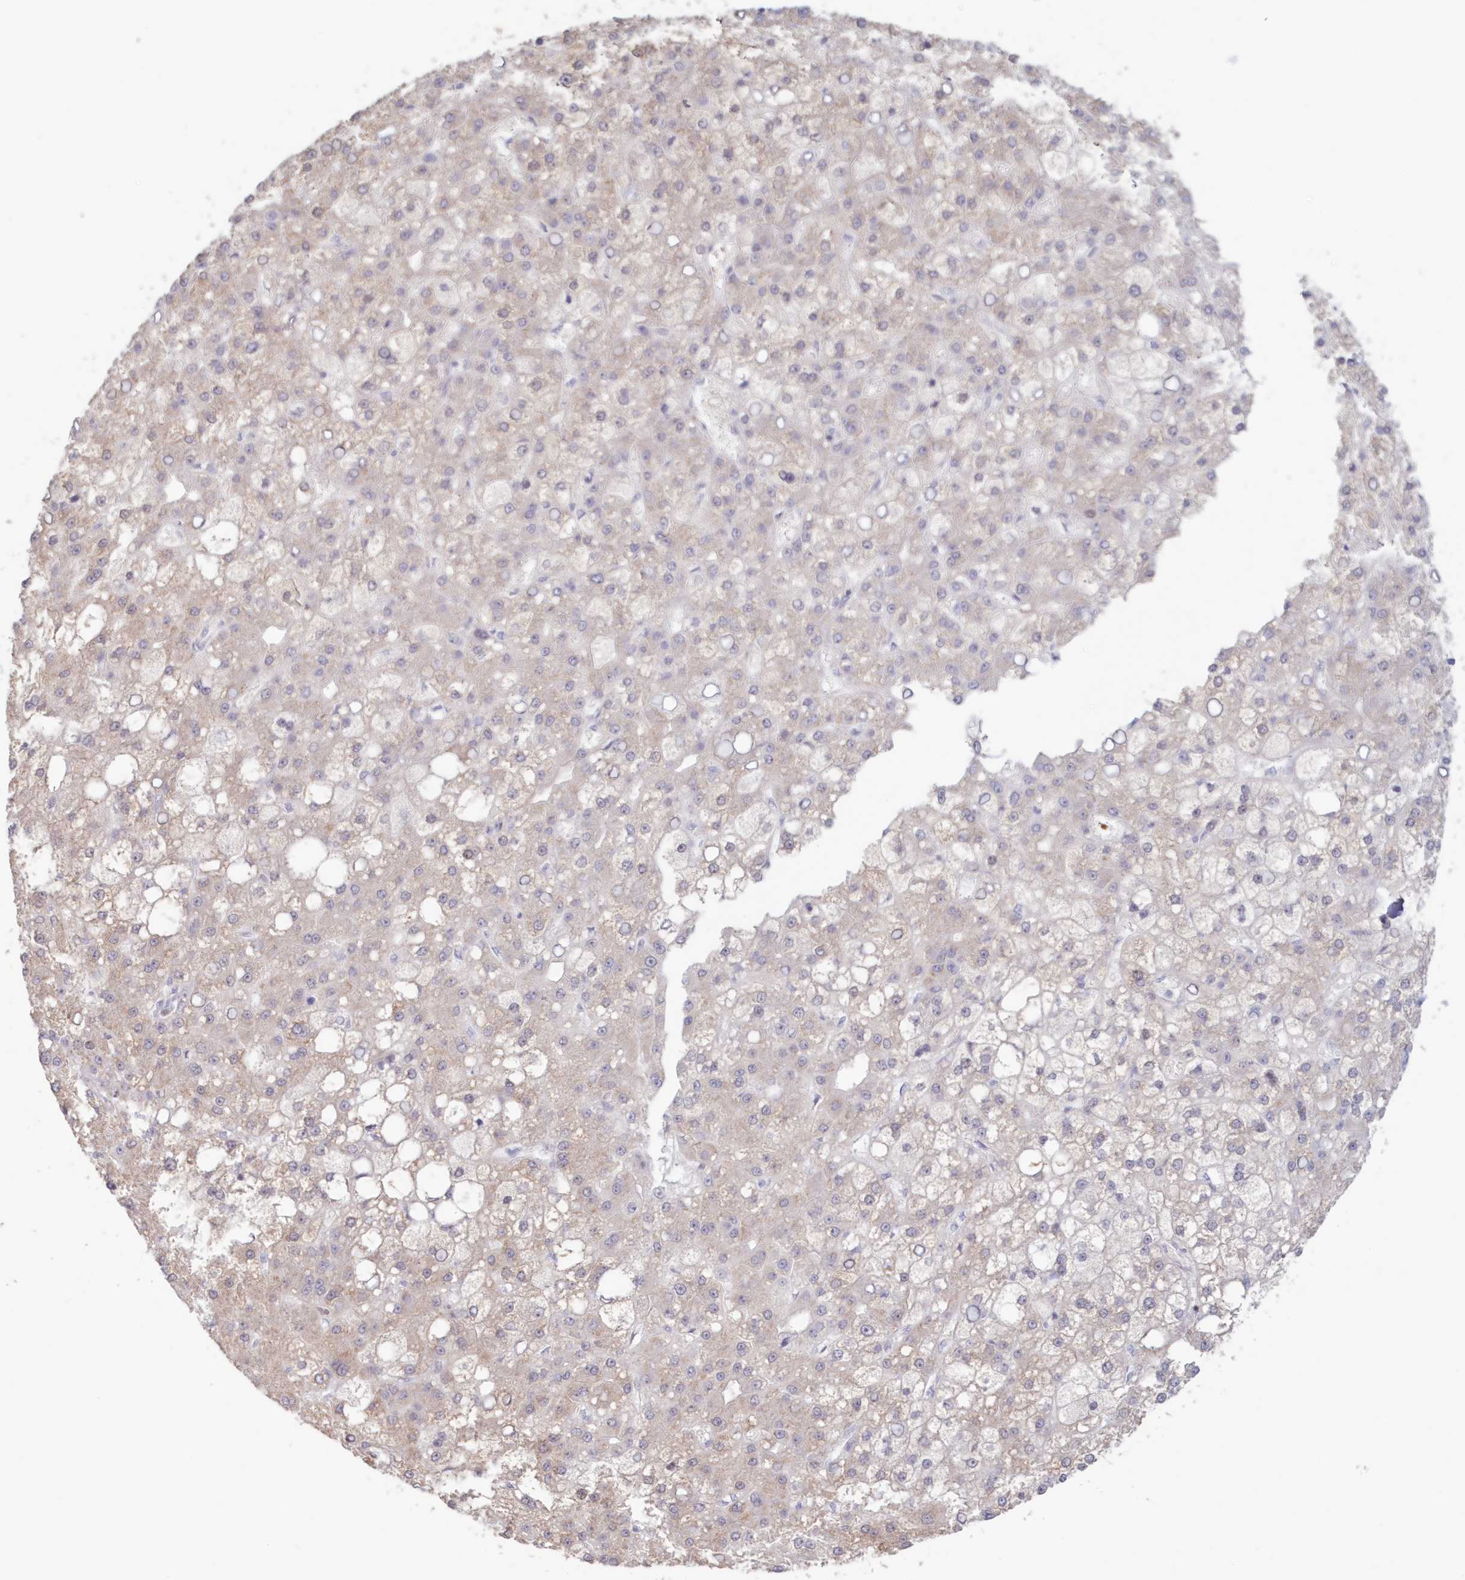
{"staining": {"intensity": "weak", "quantity": "<25%", "location": "cytoplasmic/membranous"}, "tissue": "liver cancer", "cell_type": "Tumor cells", "image_type": "cancer", "snomed": [{"axis": "morphology", "description": "Carcinoma, Hepatocellular, NOS"}, {"axis": "topography", "description": "Liver"}], "caption": "Protein analysis of hepatocellular carcinoma (liver) demonstrates no significant staining in tumor cells.", "gene": "POLR2B", "patient": {"sex": "male", "age": 67}}